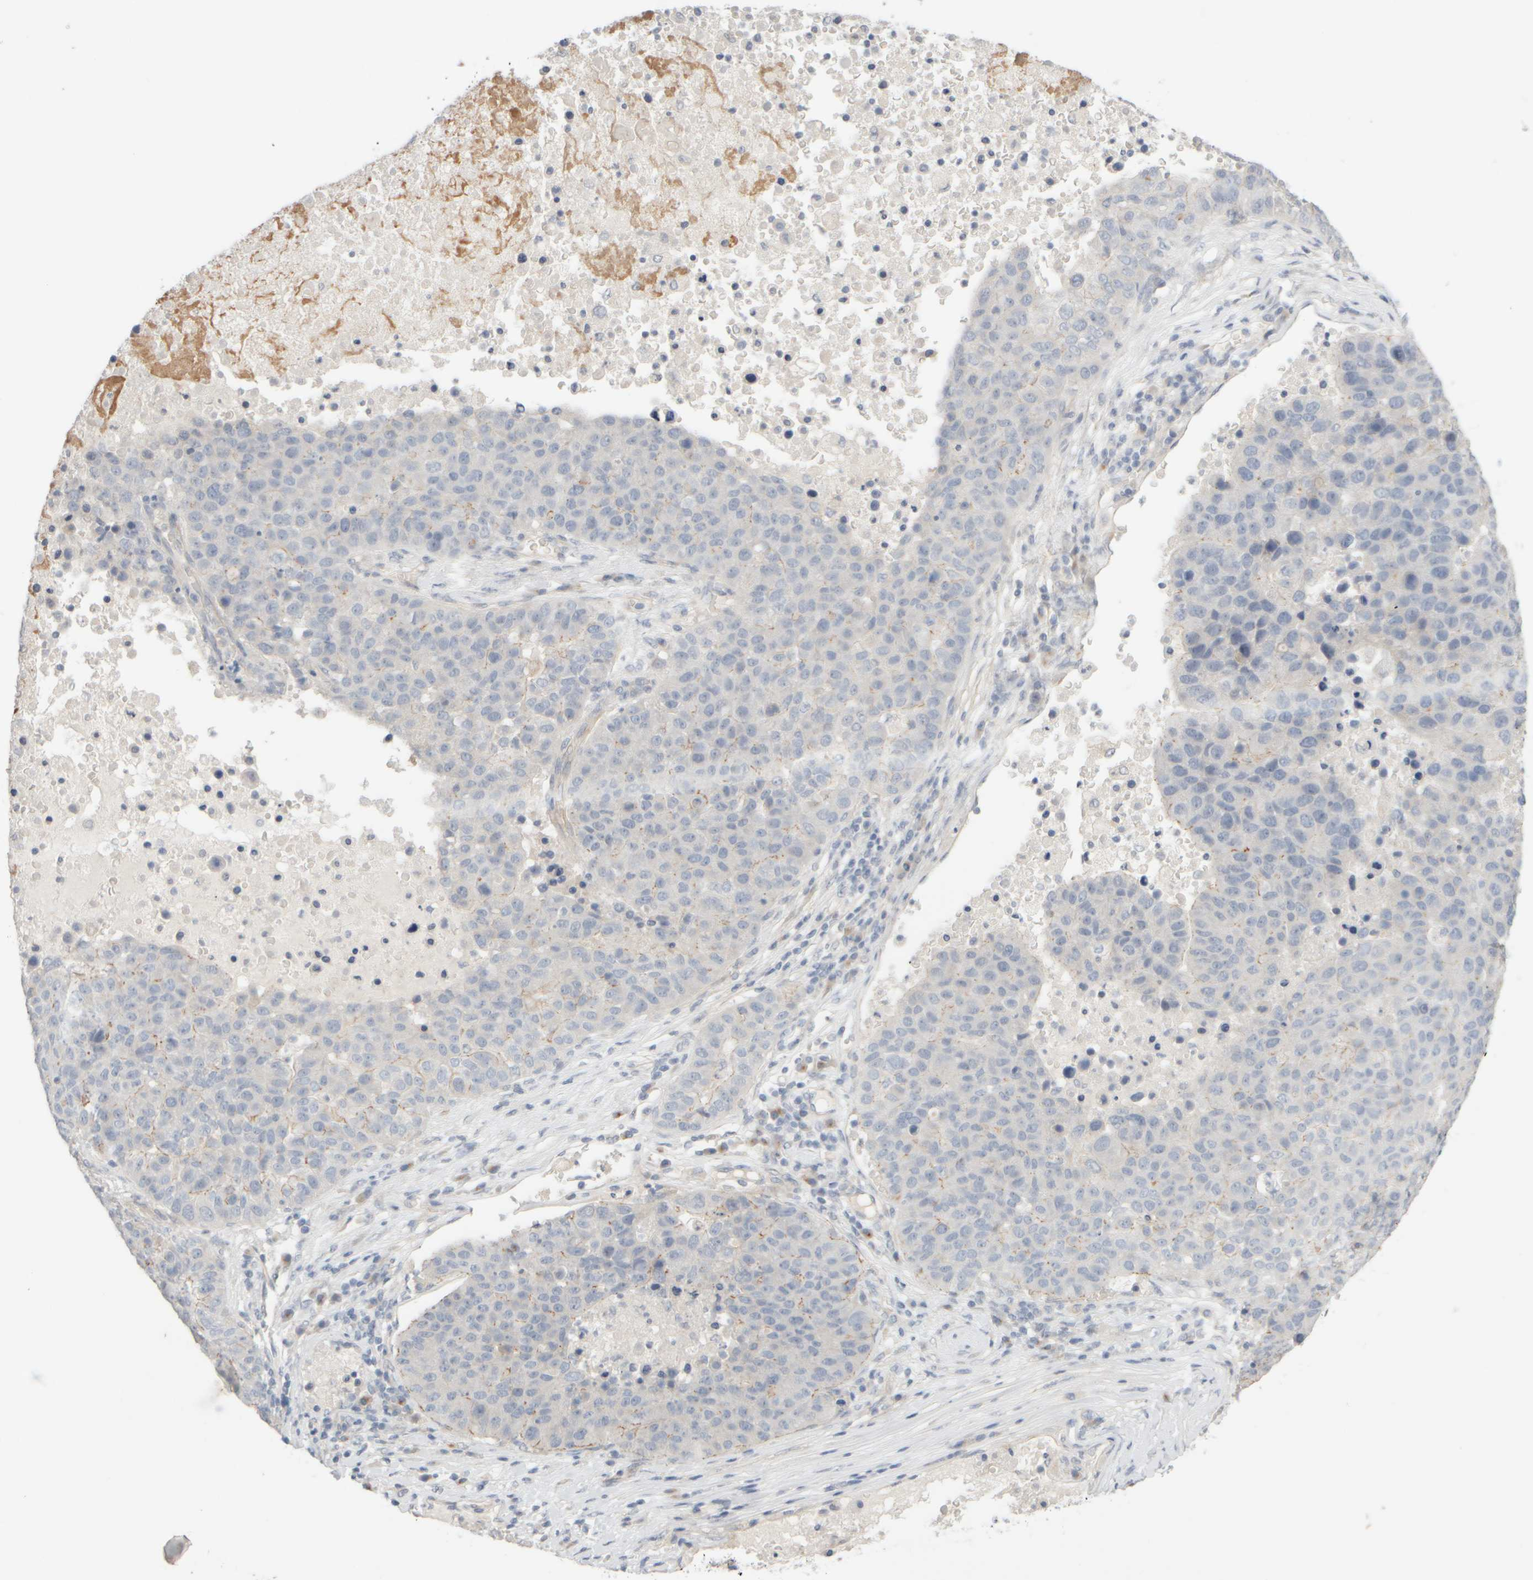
{"staining": {"intensity": "negative", "quantity": "none", "location": "none"}, "tissue": "pancreatic cancer", "cell_type": "Tumor cells", "image_type": "cancer", "snomed": [{"axis": "morphology", "description": "Adenocarcinoma, NOS"}, {"axis": "topography", "description": "Pancreas"}], "caption": "Pancreatic cancer (adenocarcinoma) was stained to show a protein in brown. There is no significant staining in tumor cells. (DAB immunohistochemistry with hematoxylin counter stain).", "gene": "GOPC", "patient": {"sex": "female", "age": 61}}